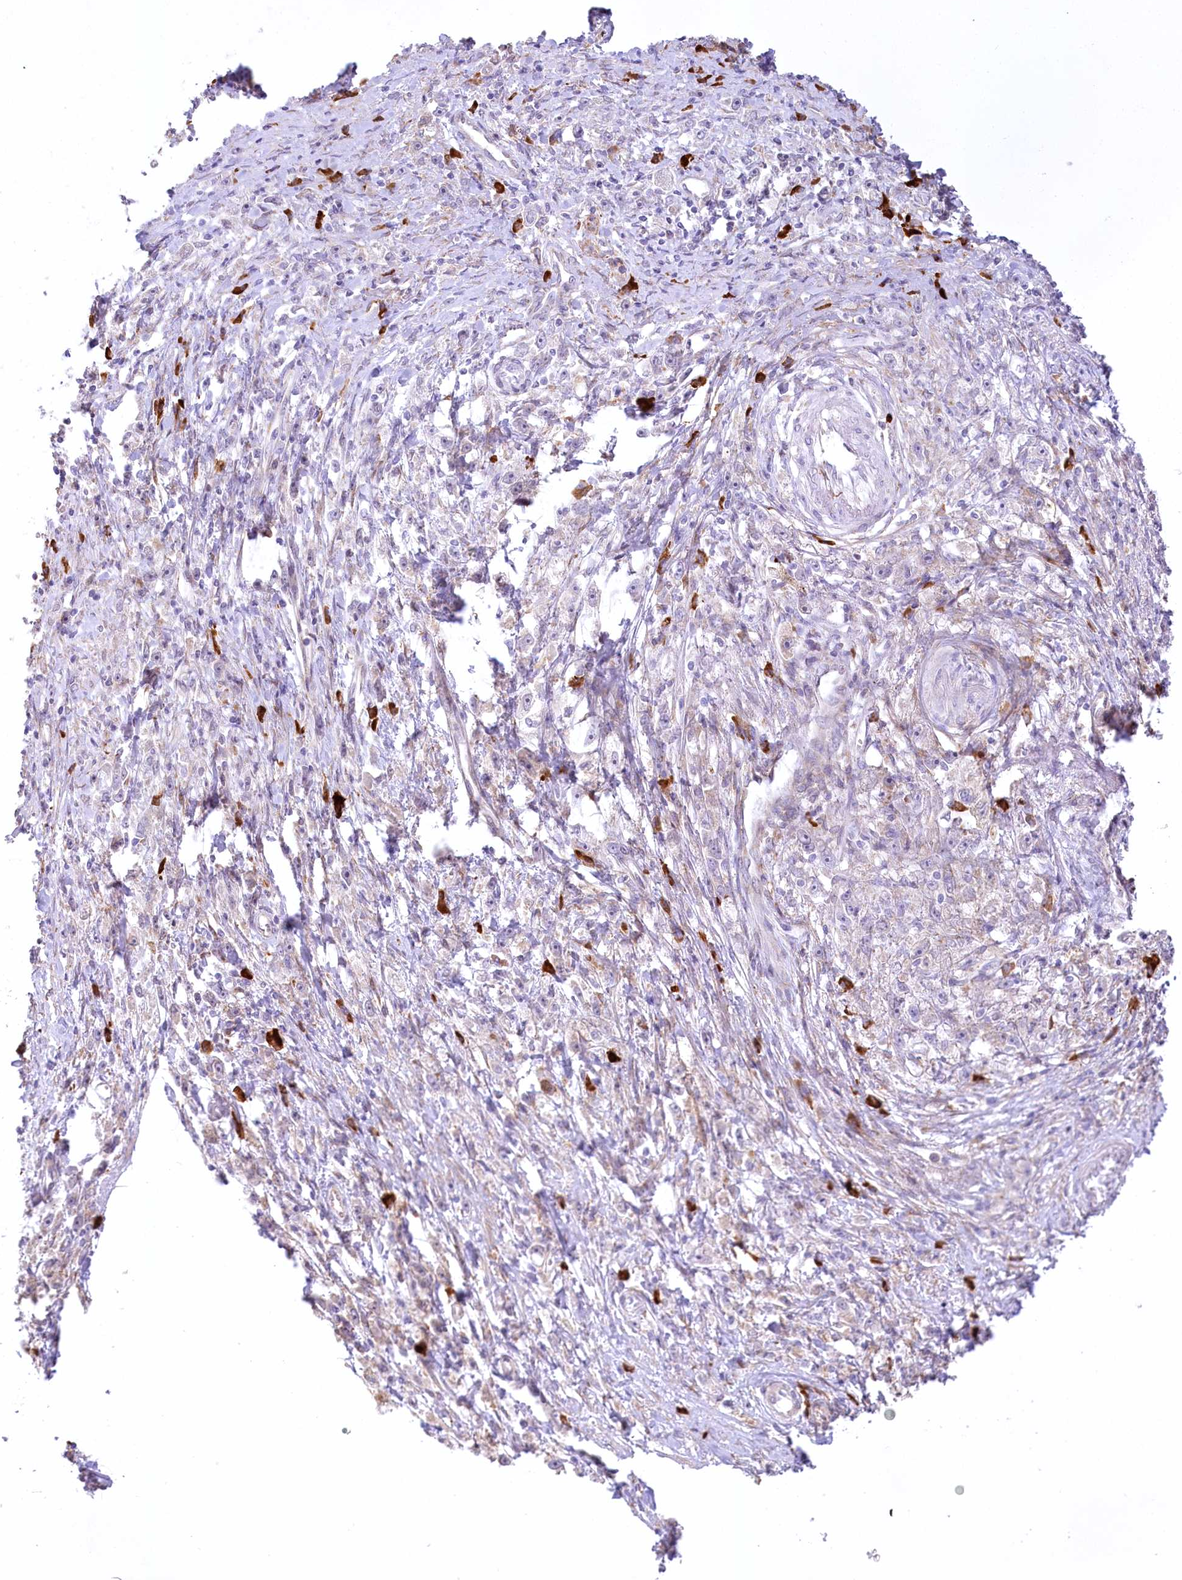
{"staining": {"intensity": "negative", "quantity": "none", "location": "none"}, "tissue": "stomach cancer", "cell_type": "Tumor cells", "image_type": "cancer", "snomed": [{"axis": "morphology", "description": "Adenocarcinoma, NOS"}, {"axis": "topography", "description": "Stomach"}], "caption": "The photomicrograph demonstrates no staining of tumor cells in stomach cancer (adenocarcinoma). (DAB (3,3'-diaminobenzidine) immunohistochemistry (IHC) visualized using brightfield microscopy, high magnification).", "gene": "NCKAP5", "patient": {"sex": "female", "age": 59}}